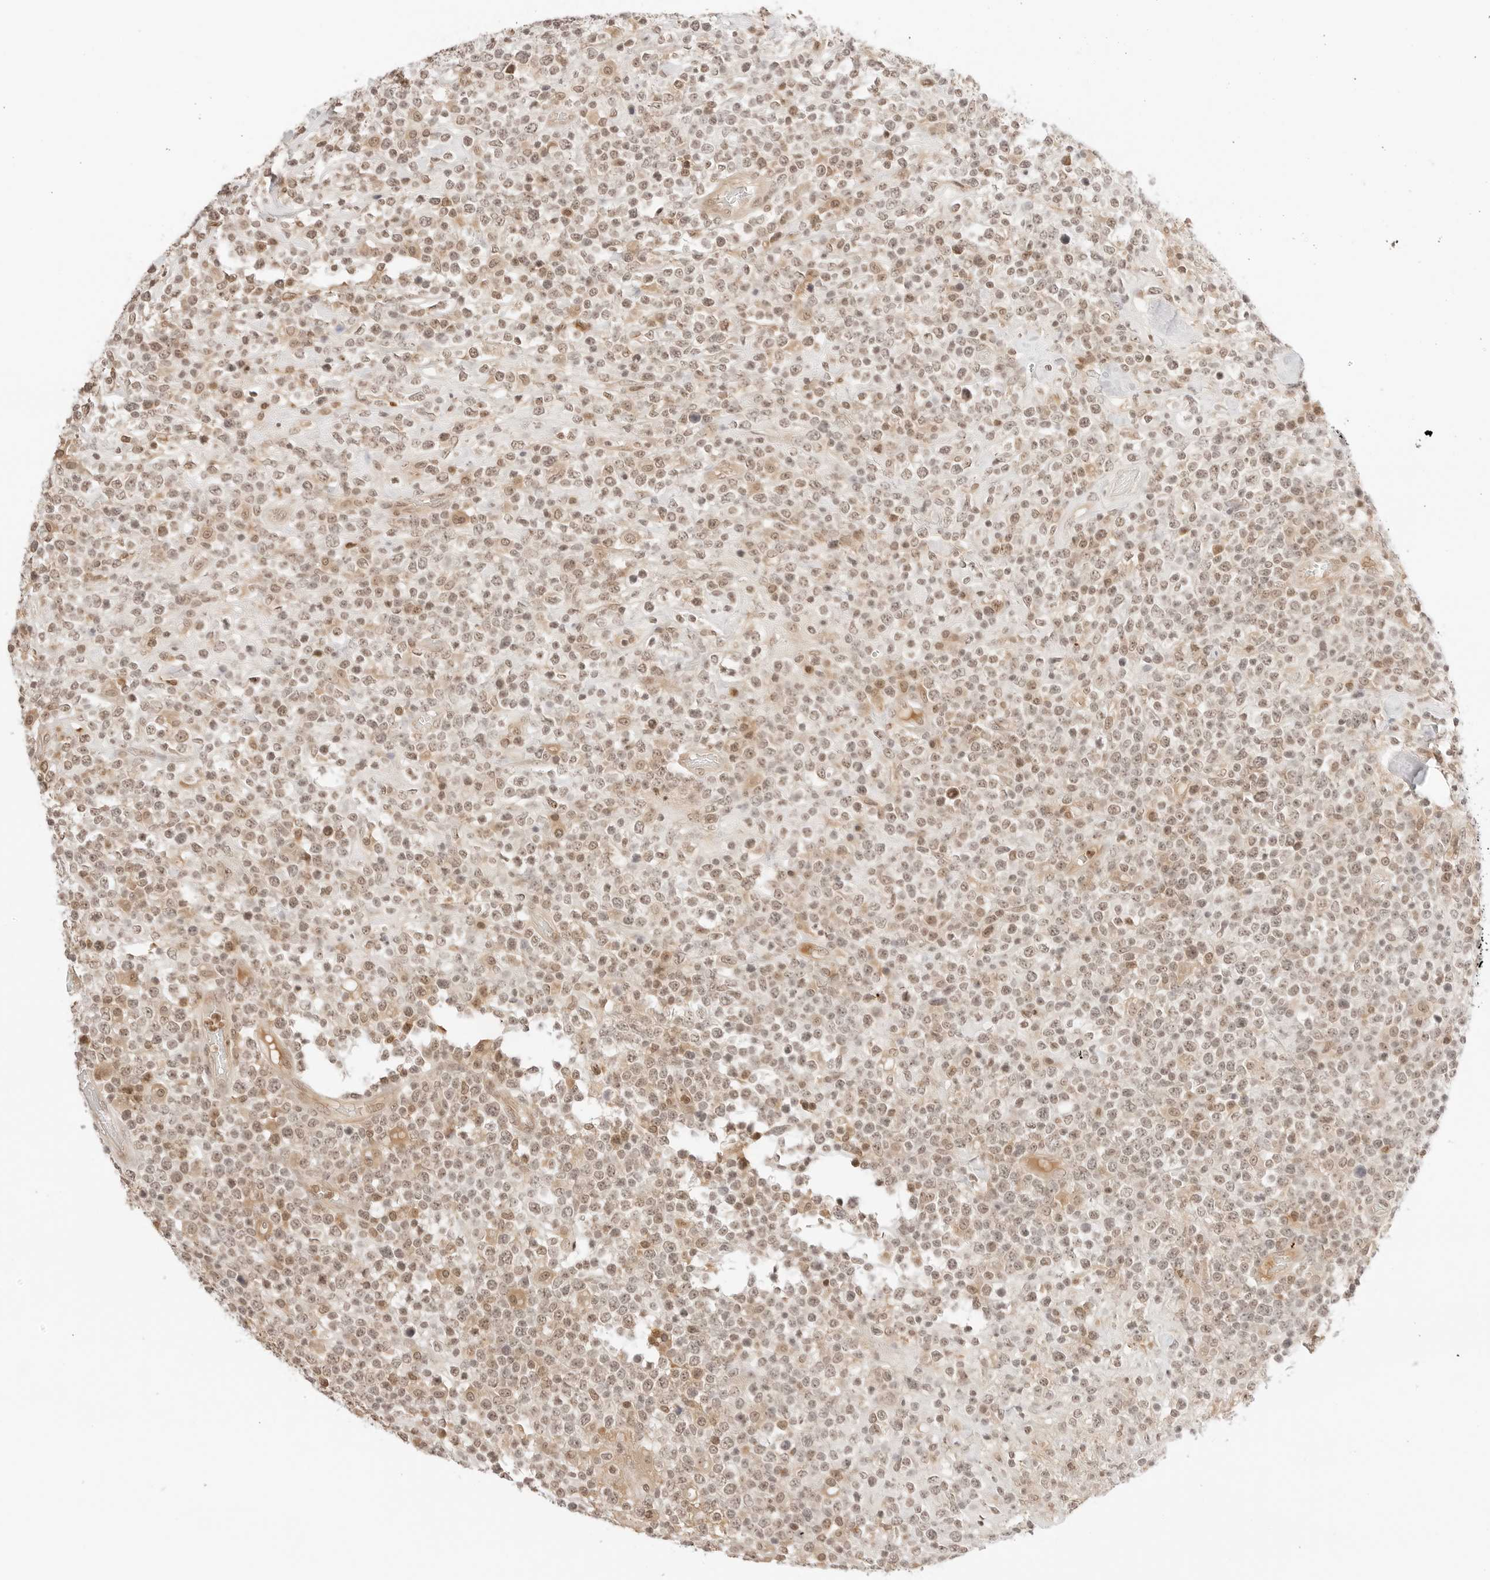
{"staining": {"intensity": "moderate", "quantity": ">75%", "location": "nuclear"}, "tissue": "lymphoma", "cell_type": "Tumor cells", "image_type": "cancer", "snomed": [{"axis": "morphology", "description": "Malignant lymphoma, non-Hodgkin's type, High grade"}, {"axis": "topography", "description": "Colon"}], "caption": "Moderate nuclear staining is seen in about >75% of tumor cells in high-grade malignant lymphoma, non-Hodgkin's type.", "gene": "RPS6KL1", "patient": {"sex": "female", "age": 53}}